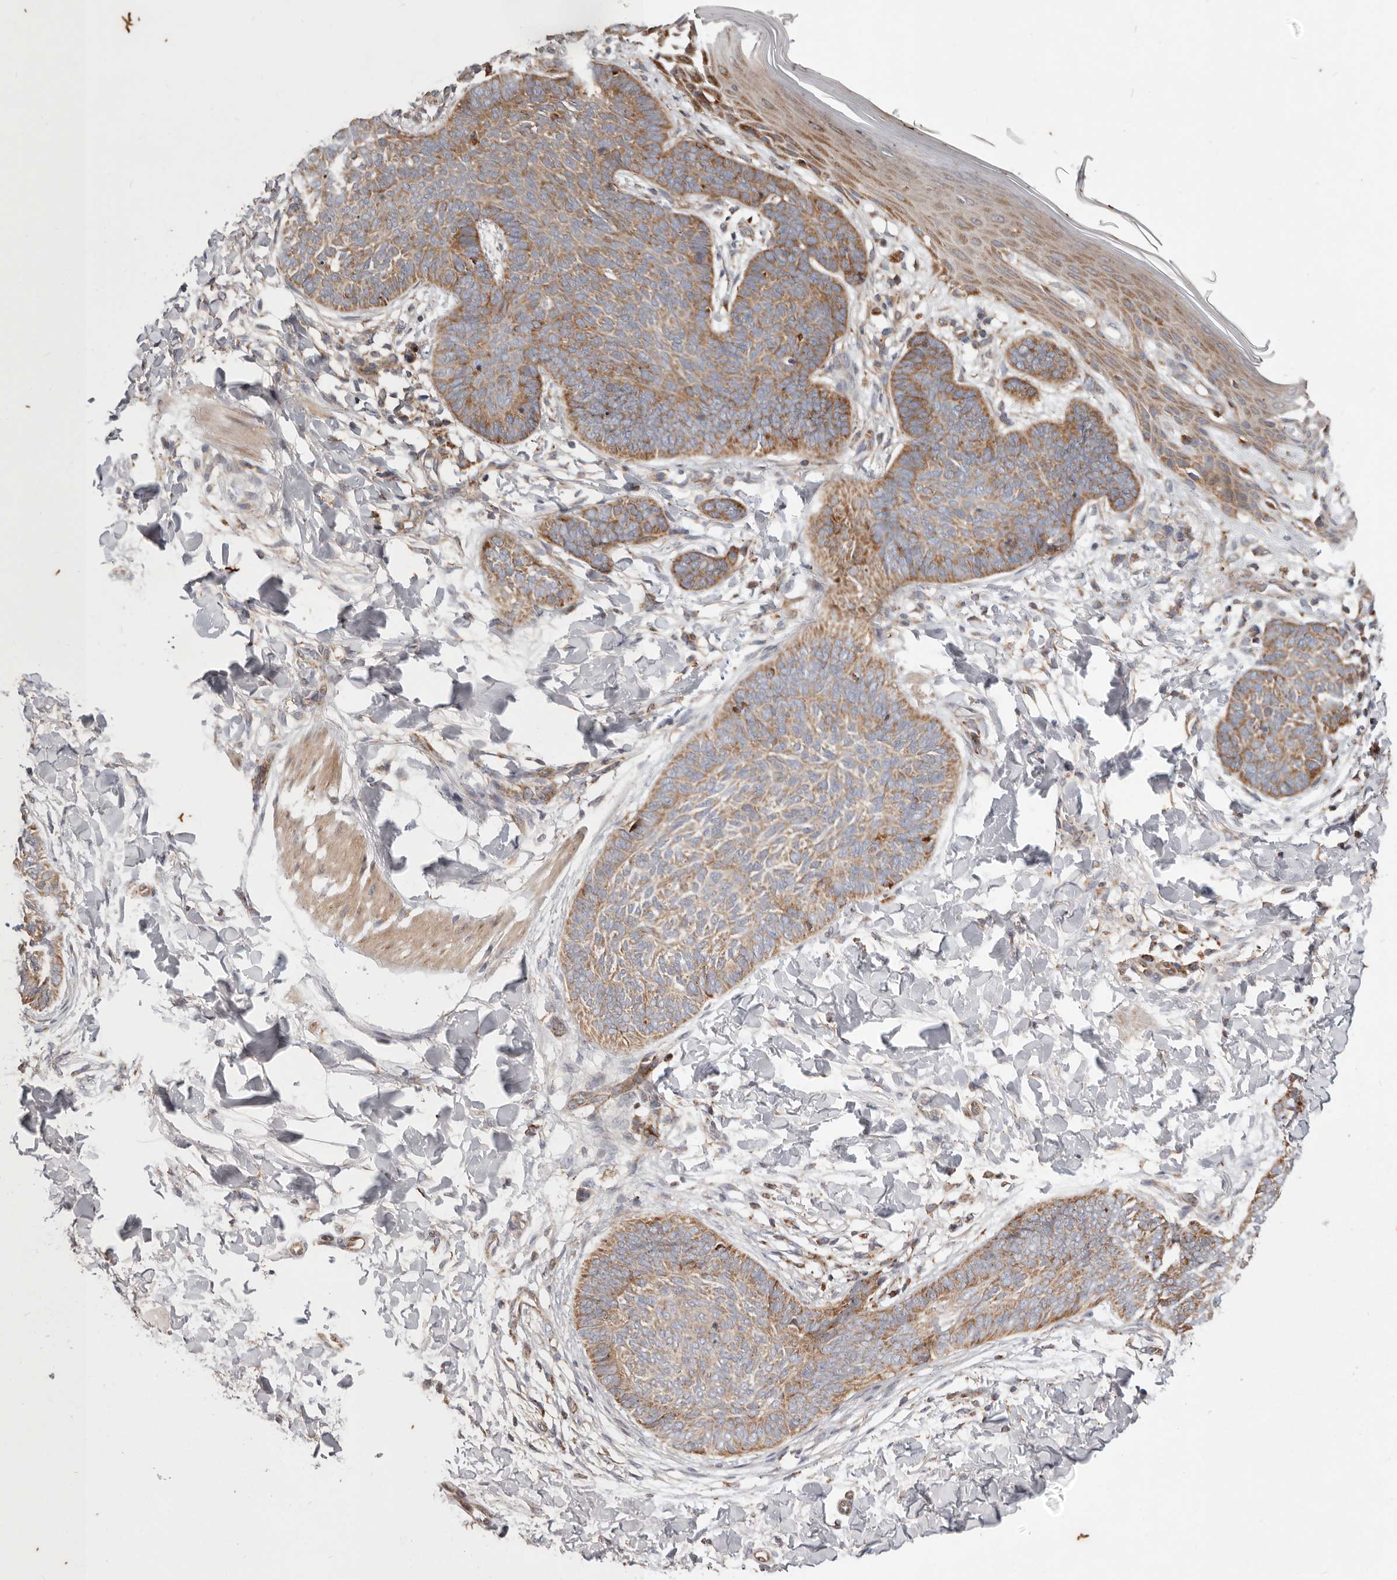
{"staining": {"intensity": "moderate", "quantity": ">75%", "location": "cytoplasmic/membranous"}, "tissue": "skin cancer", "cell_type": "Tumor cells", "image_type": "cancer", "snomed": [{"axis": "morphology", "description": "Normal tissue, NOS"}, {"axis": "morphology", "description": "Basal cell carcinoma"}, {"axis": "topography", "description": "Skin"}], "caption": "A brown stain labels moderate cytoplasmic/membranous positivity of a protein in skin cancer (basal cell carcinoma) tumor cells. The protein of interest is shown in brown color, while the nuclei are stained blue.", "gene": "MRPS10", "patient": {"sex": "male", "age": 50}}